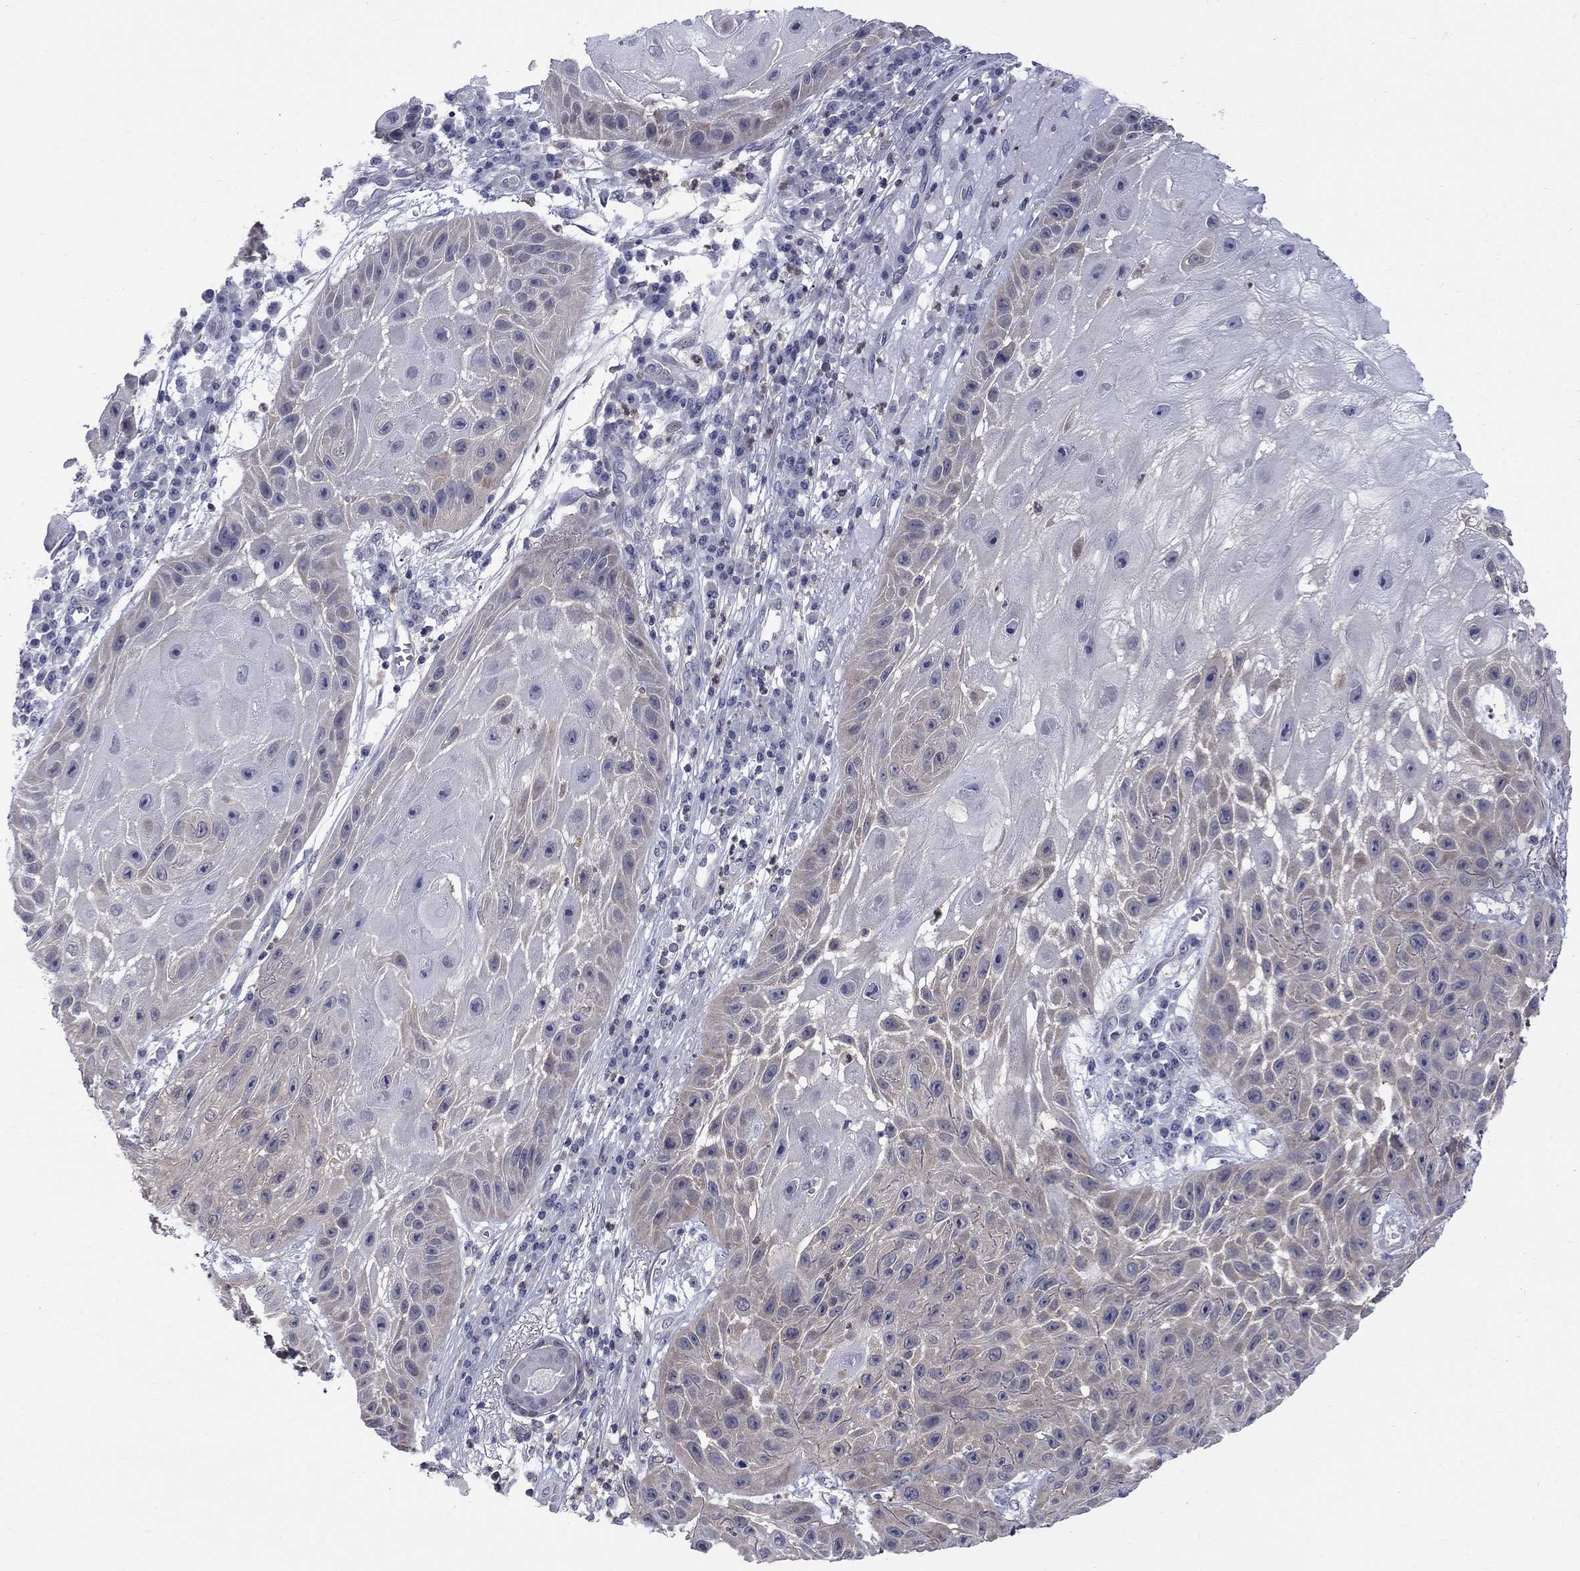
{"staining": {"intensity": "negative", "quantity": "none", "location": "none"}, "tissue": "skin cancer", "cell_type": "Tumor cells", "image_type": "cancer", "snomed": [{"axis": "morphology", "description": "Normal tissue, NOS"}, {"axis": "morphology", "description": "Squamous cell carcinoma, NOS"}, {"axis": "topography", "description": "Skin"}], "caption": "IHC of skin cancer (squamous cell carcinoma) reveals no expression in tumor cells.", "gene": "HKDC1", "patient": {"sex": "male", "age": 79}}